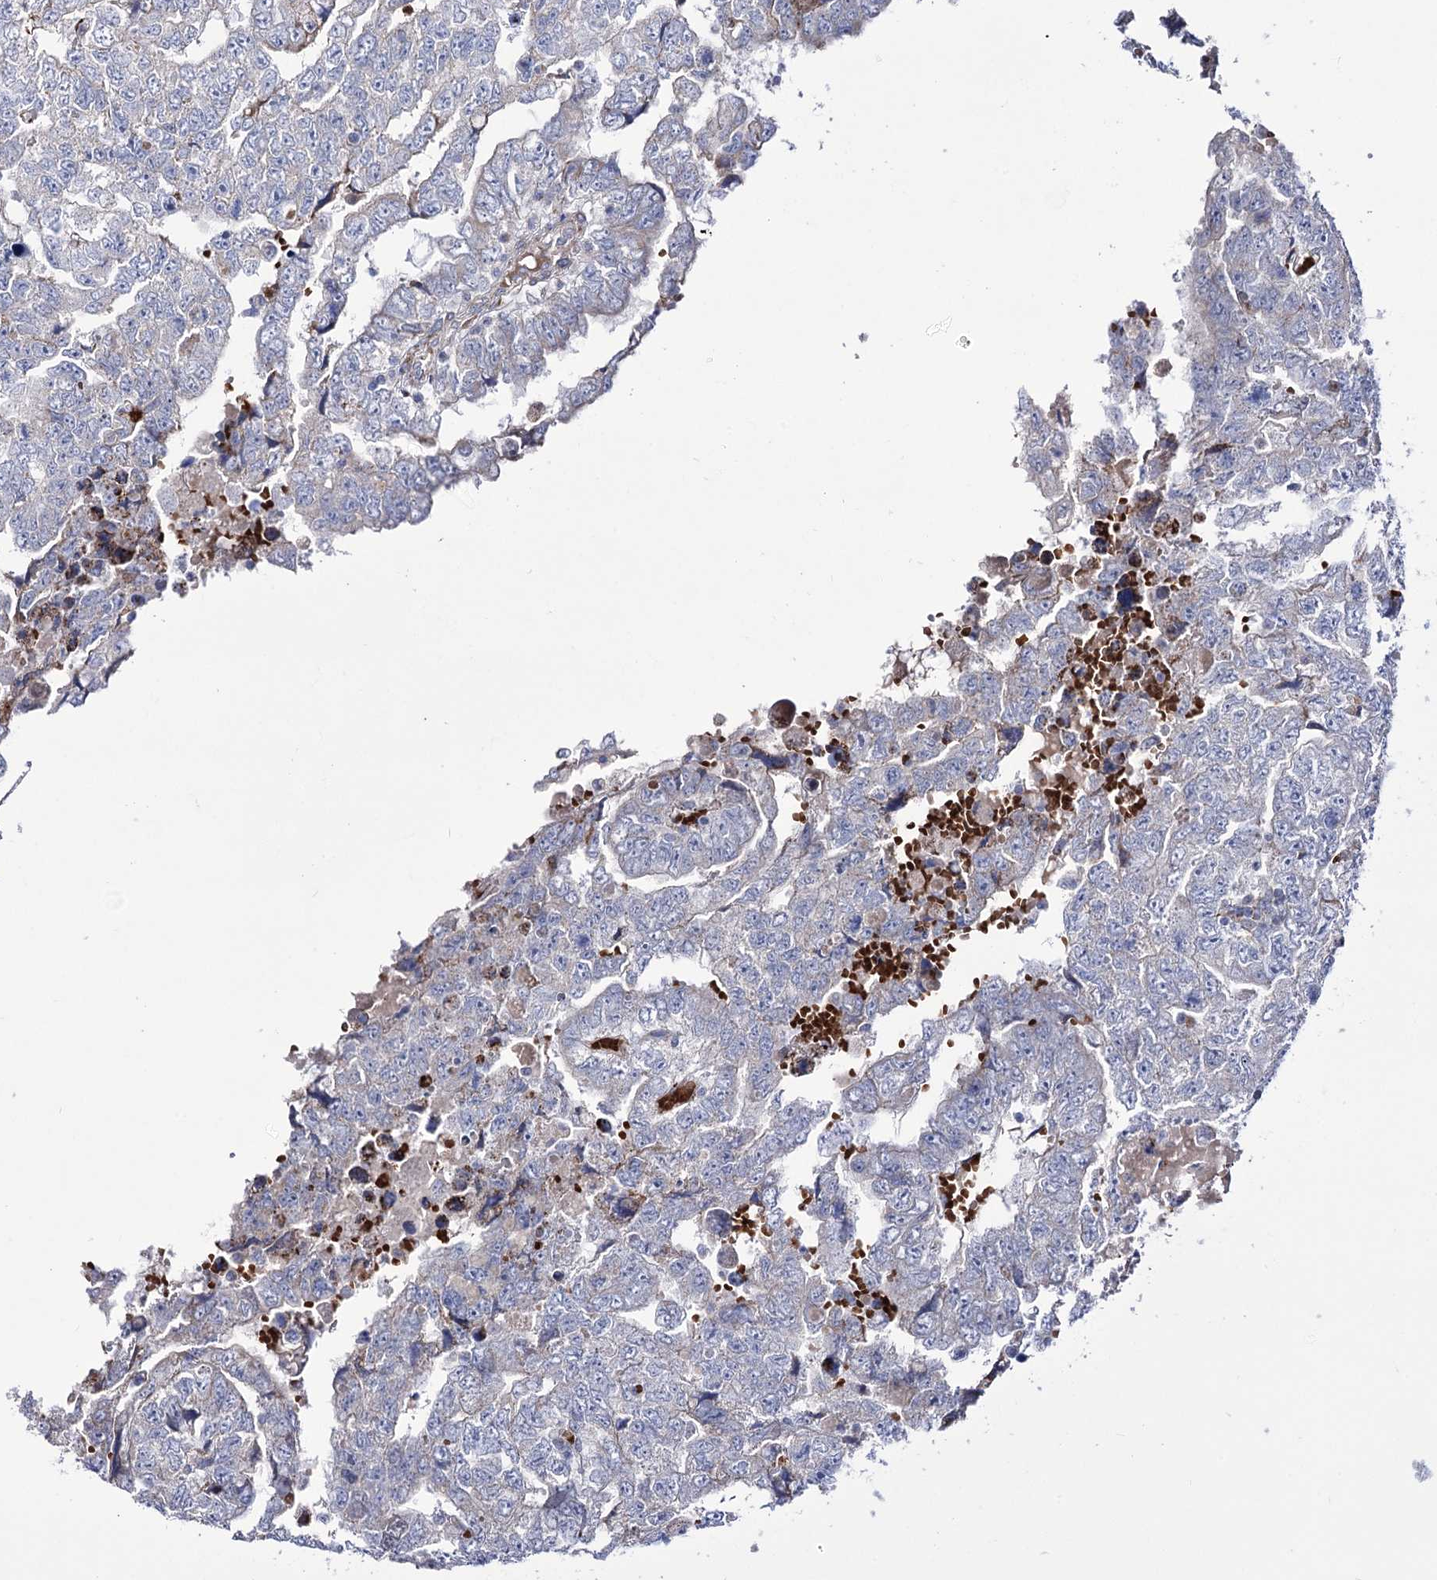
{"staining": {"intensity": "negative", "quantity": "none", "location": "none"}, "tissue": "testis cancer", "cell_type": "Tumor cells", "image_type": "cancer", "snomed": [{"axis": "morphology", "description": "Carcinoma, Embryonal, NOS"}, {"axis": "topography", "description": "Testis"}], "caption": "High power microscopy photomicrograph of an immunohistochemistry photomicrograph of testis cancer (embryonal carcinoma), revealing no significant positivity in tumor cells.", "gene": "OSBPL5", "patient": {"sex": "male", "age": 36}}